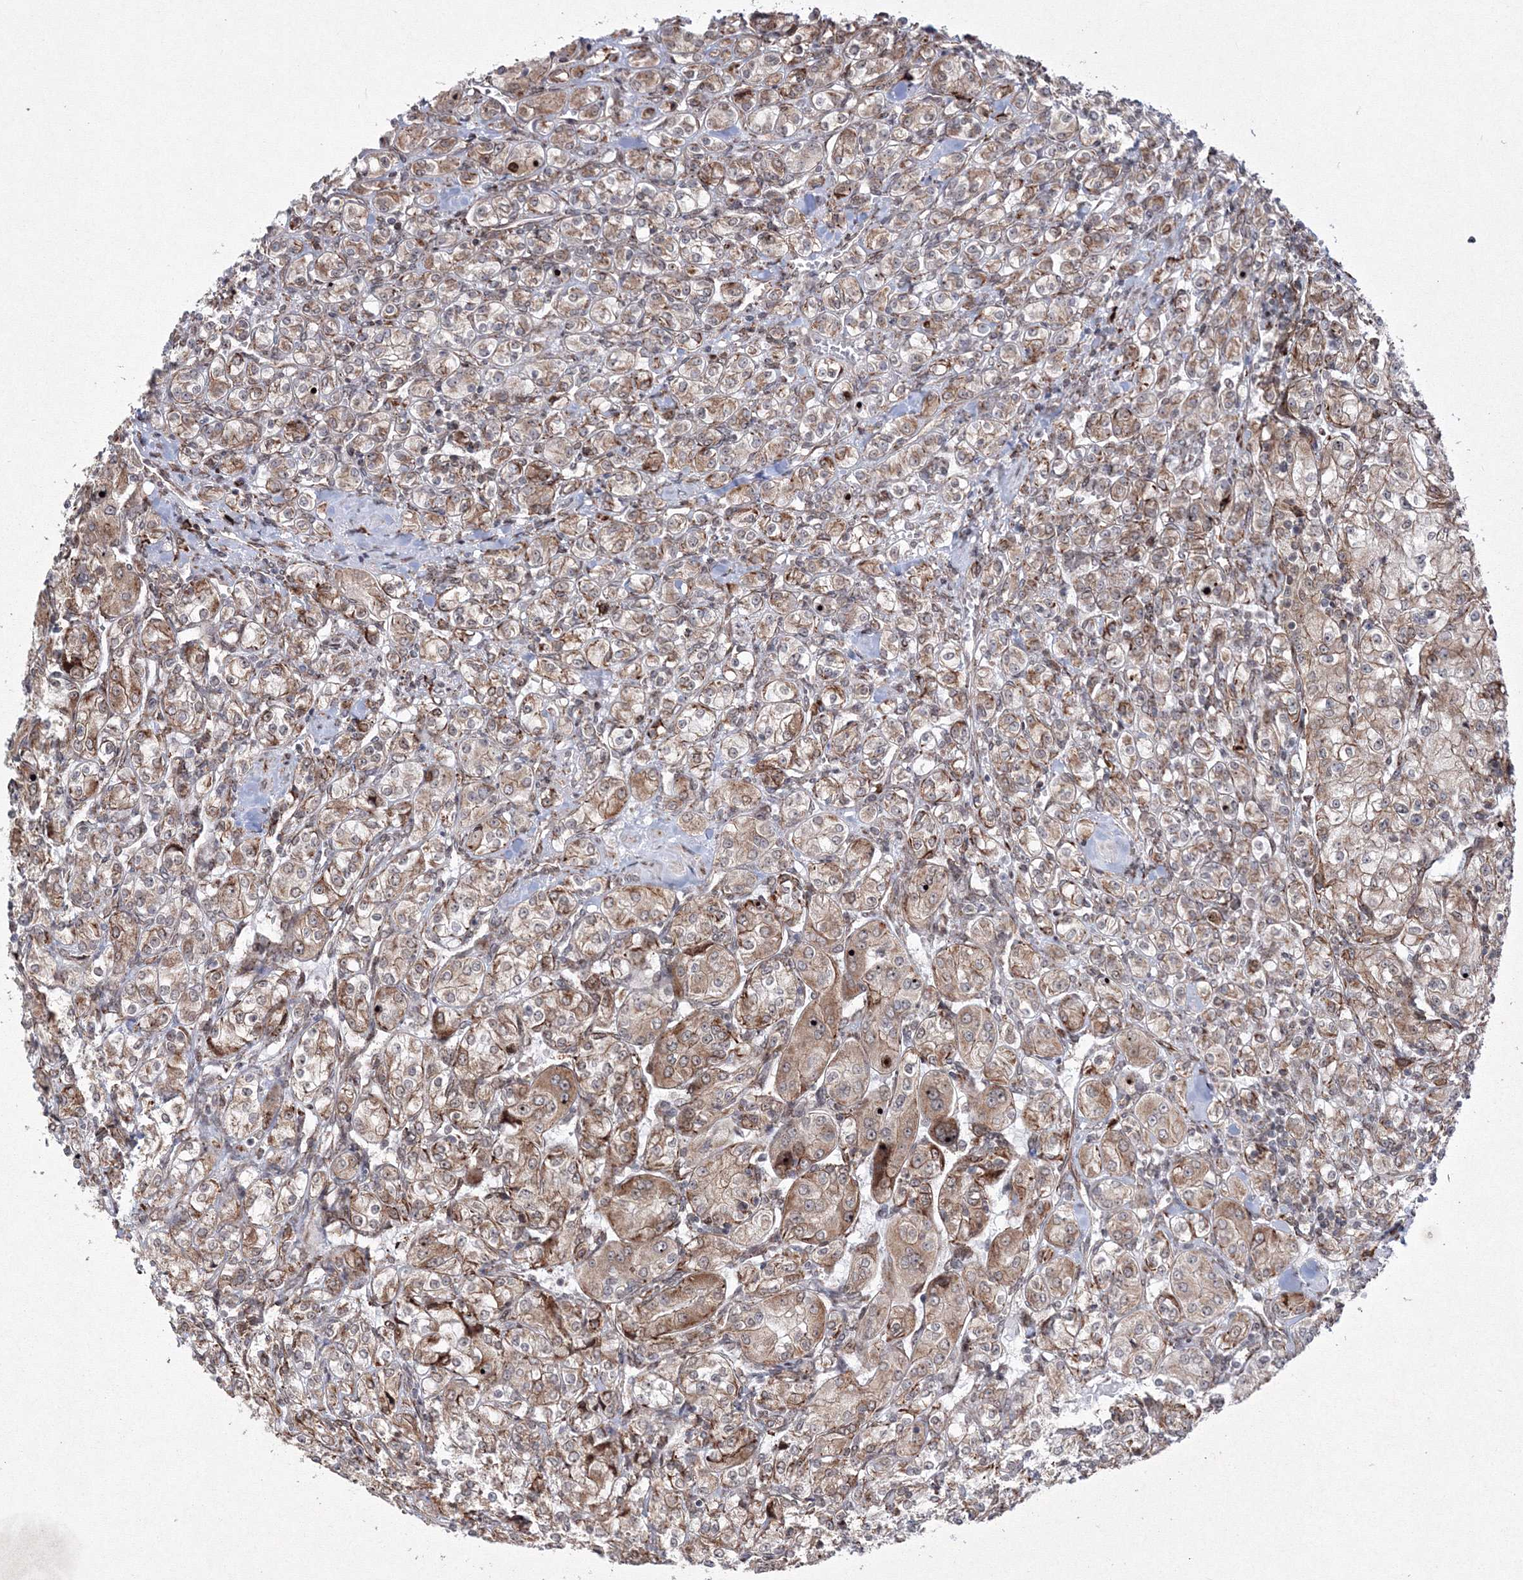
{"staining": {"intensity": "weak", "quantity": ">75%", "location": "cytoplasmic/membranous"}, "tissue": "renal cancer", "cell_type": "Tumor cells", "image_type": "cancer", "snomed": [{"axis": "morphology", "description": "Adenocarcinoma, NOS"}, {"axis": "topography", "description": "Kidney"}], "caption": "Immunohistochemistry staining of adenocarcinoma (renal), which displays low levels of weak cytoplasmic/membranous expression in about >75% of tumor cells indicating weak cytoplasmic/membranous protein staining. The staining was performed using DAB (3,3'-diaminobenzidine) (brown) for protein detection and nuclei were counterstained in hematoxylin (blue).", "gene": "EFCAB12", "patient": {"sex": "male", "age": 77}}